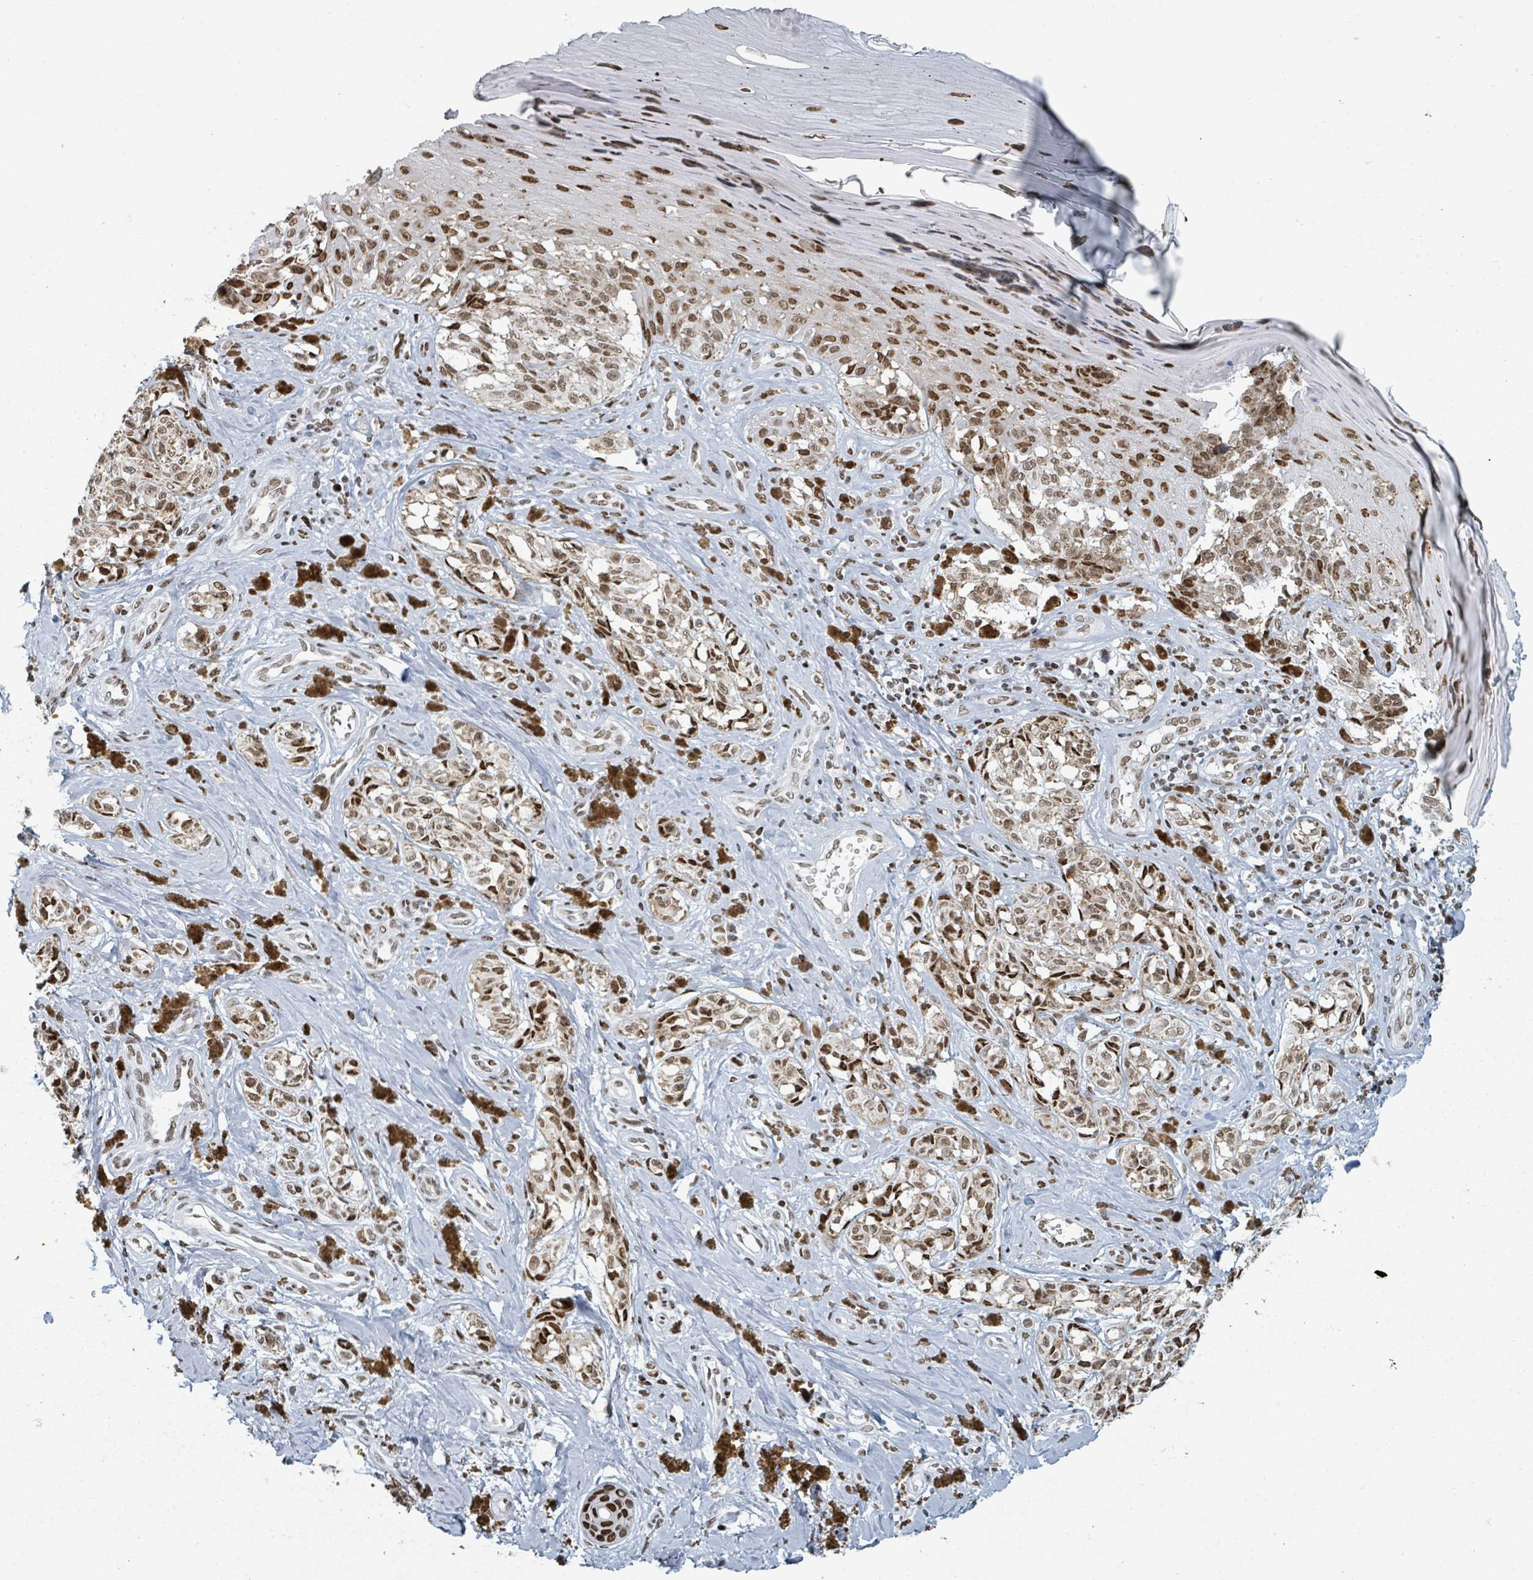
{"staining": {"intensity": "moderate", "quantity": ">75%", "location": "nuclear"}, "tissue": "melanoma", "cell_type": "Tumor cells", "image_type": "cancer", "snomed": [{"axis": "morphology", "description": "Malignant melanoma, NOS"}, {"axis": "topography", "description": "Skin"}], "caption": "Immunohistochemical staining of human malignant melanoma shows moderate nuclear protein staining in about >75% of tumor cells.", "gene": "DHX16", "patient": {"sex": "female", "age": 65}}